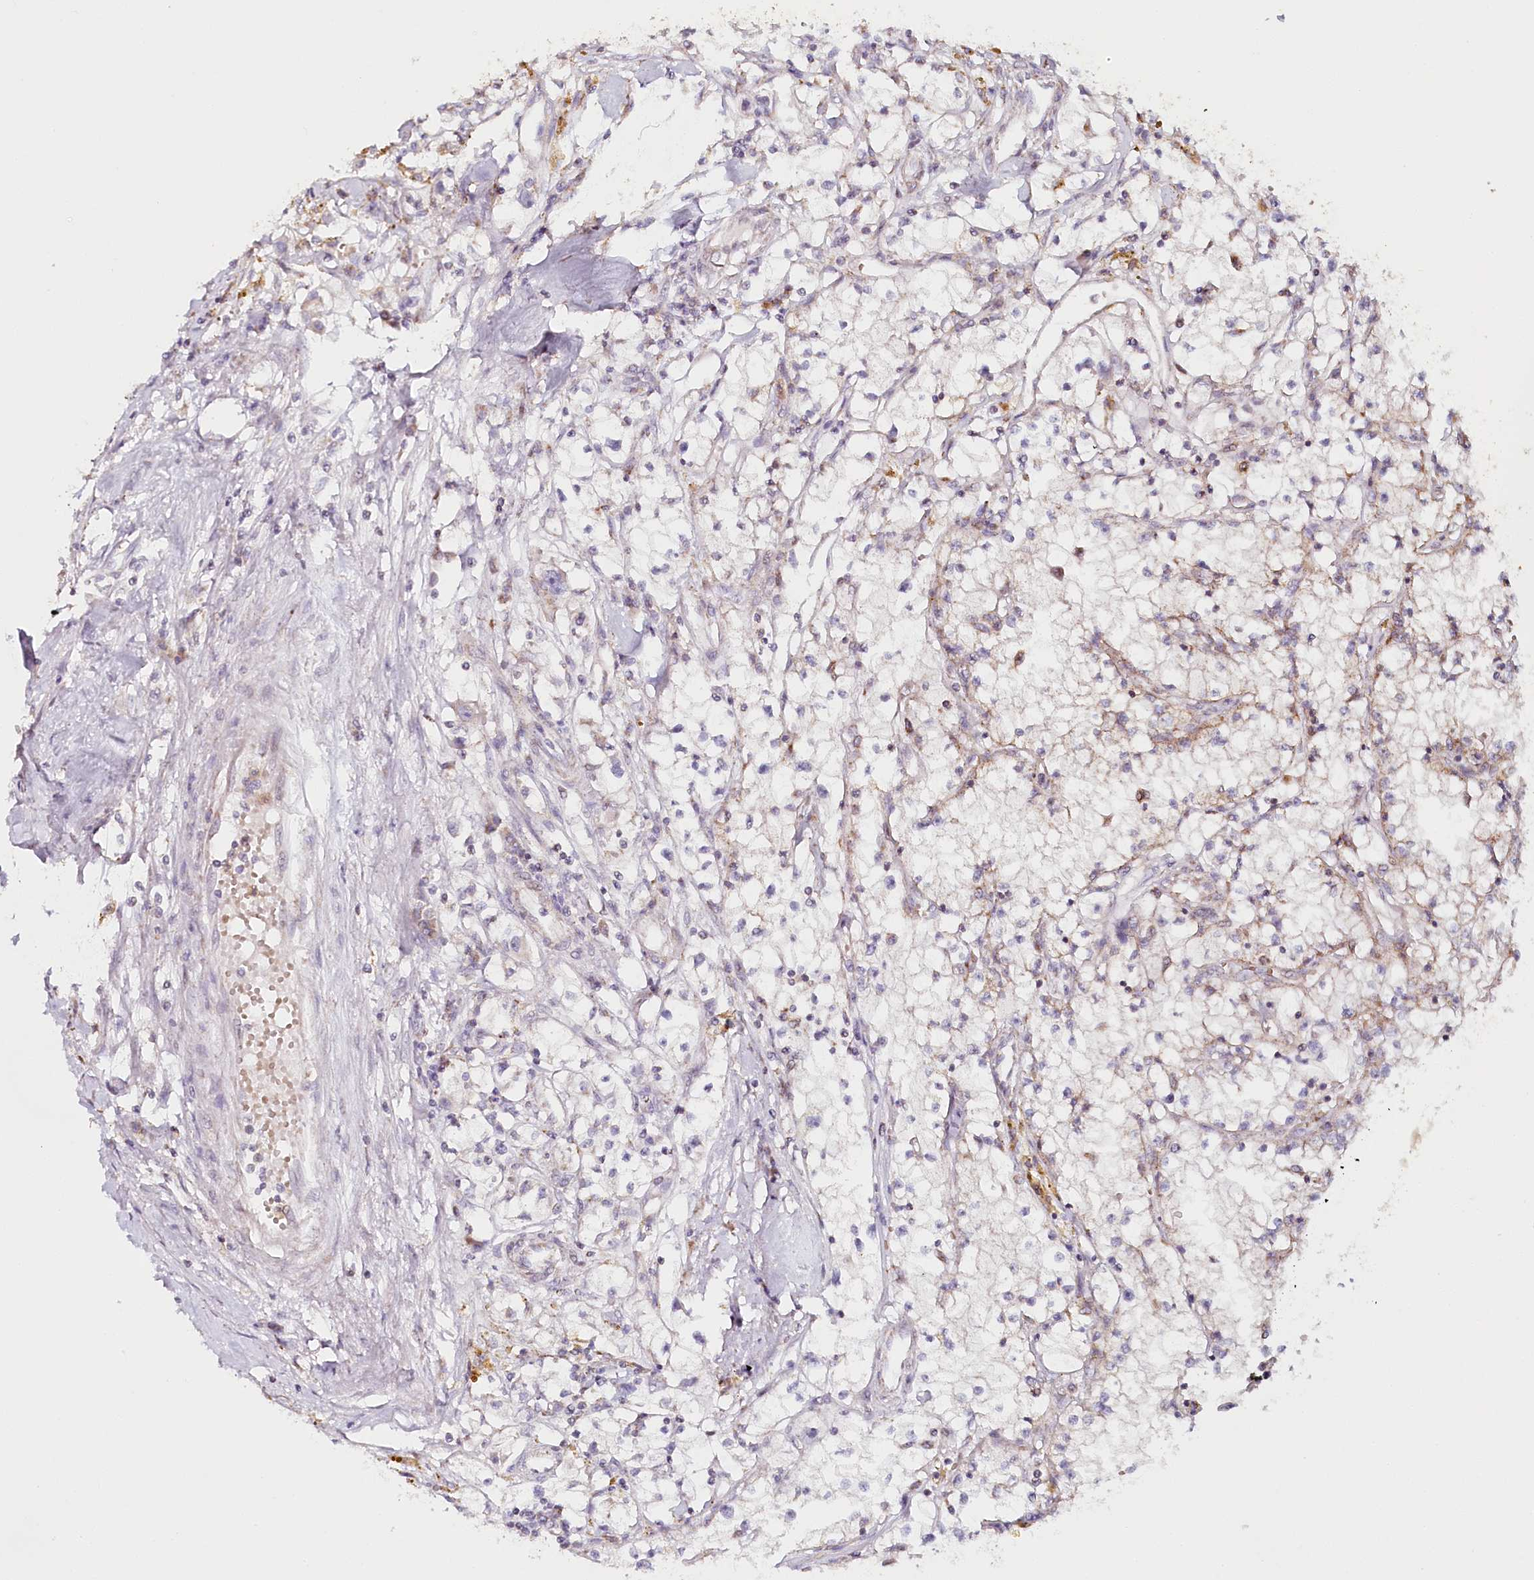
{"staining": {"intensity": "weak", "quantity": "<25%", "location": "cytoplasmic/membranous"}, "tissue": "renal cancer", "cell_type": "Tumor cells", "image_type": "cancer", "snomed": [{"axis": "morphology", "description": "Adenocarcinoma, NOS"}, {"axis": "topography", "description": "Kidney"}], "caption": "Adenocarcinoma (renal) was stained to show a protein in brown. There is no significant staining in tumor cells.", "gene": "MMP25", "patient": {"sex": "male", "age": 56}}